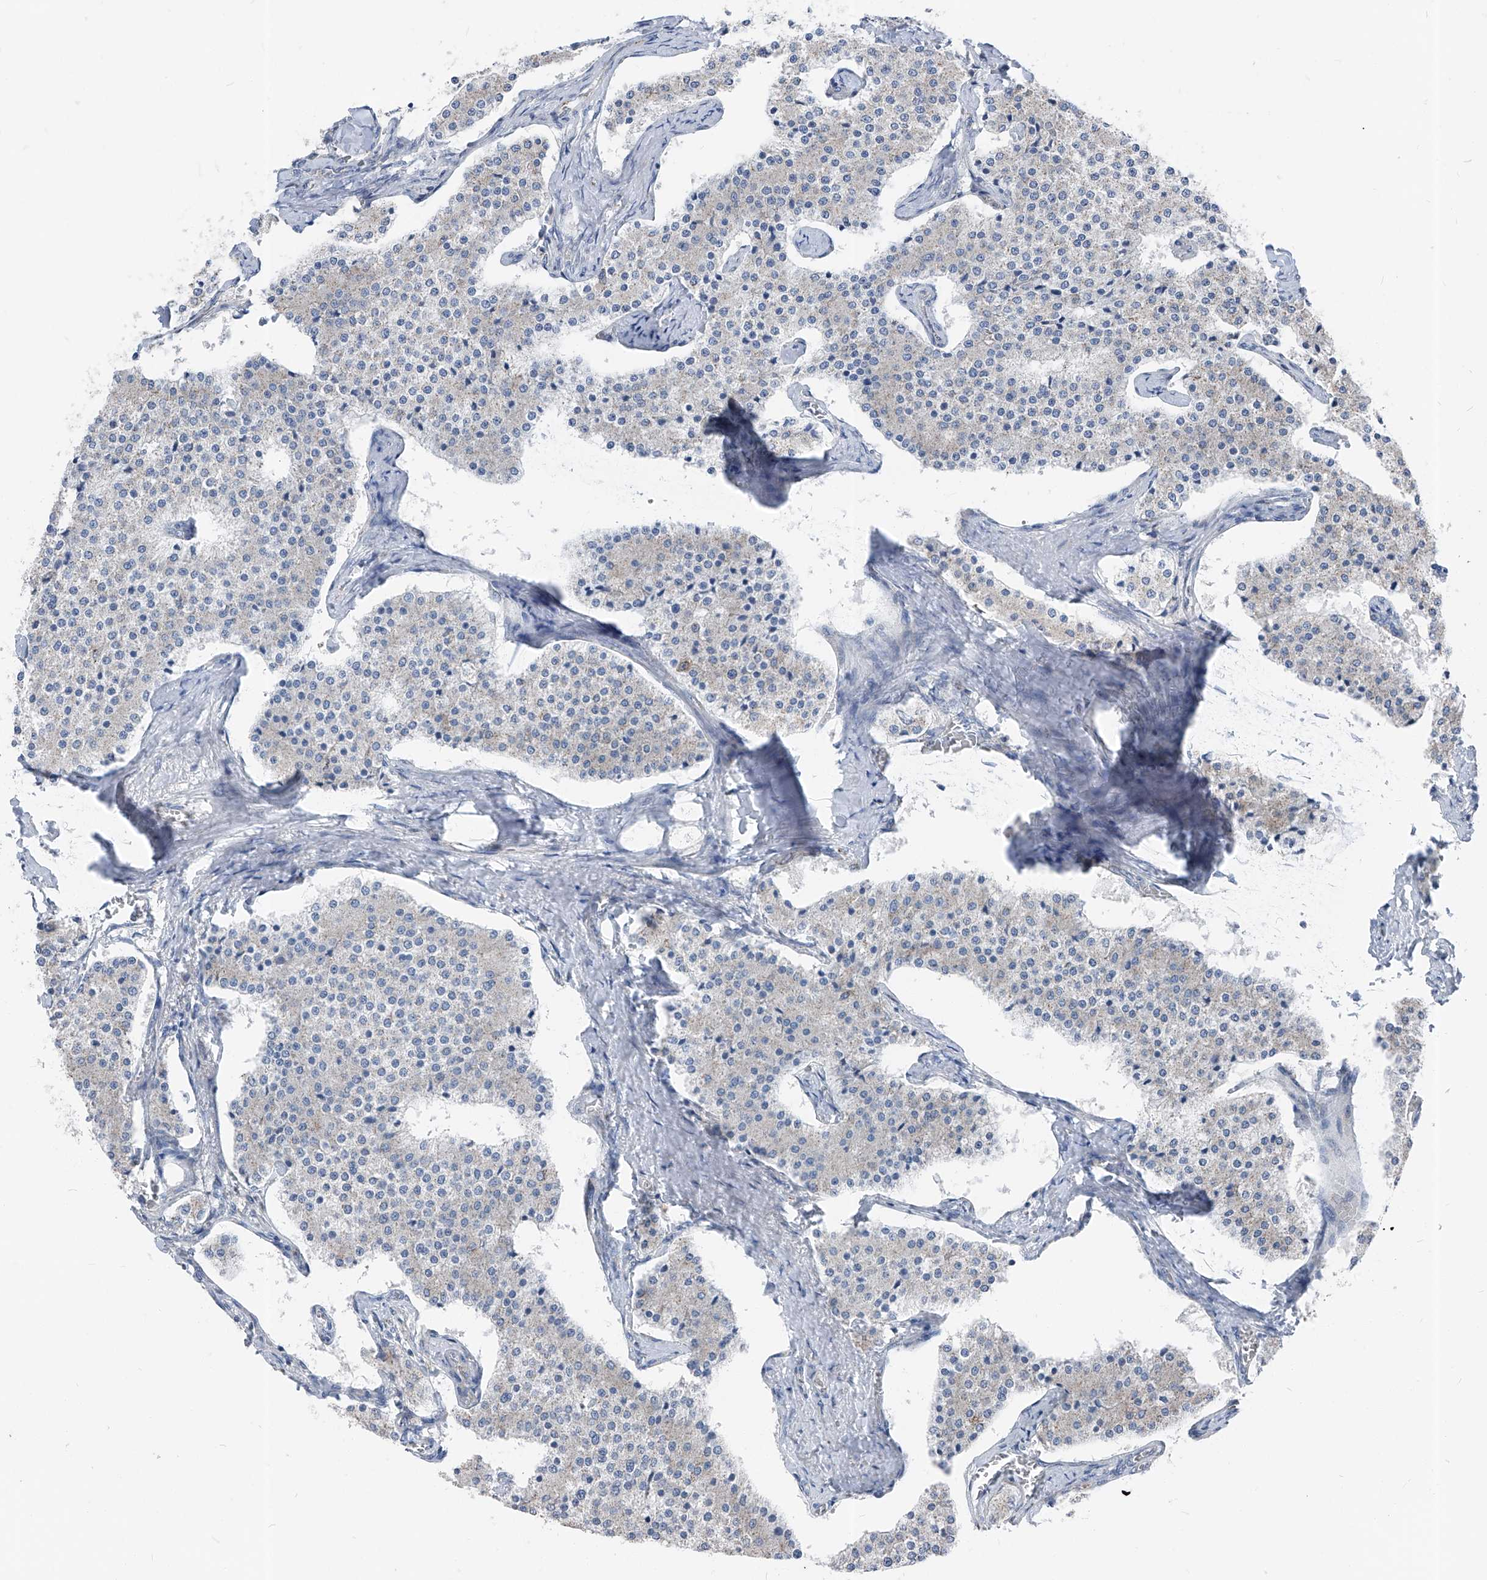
{"staining": {"intensity": "negative", "quantity": "none", "location": "none"}, "tissue": "carcinoid", "cell_type": "Tumor cells", "image_type": "cancer", "snomed": [{"axis": "morphology", "description": "Carcinoid, malignant, NOS"}, {"axis": "topography", "description": "Colon"}], "caption": "High magnification brightfield microscopy of malignant carcinoid stained with DAB (brown) and counterstained with hematoxylin (blue): tumor cells show no significant expression. (DAB immunohistochemistry, high magnification).", "gene": "AGPS", "patient": {"sex": "female", "age": 52}}